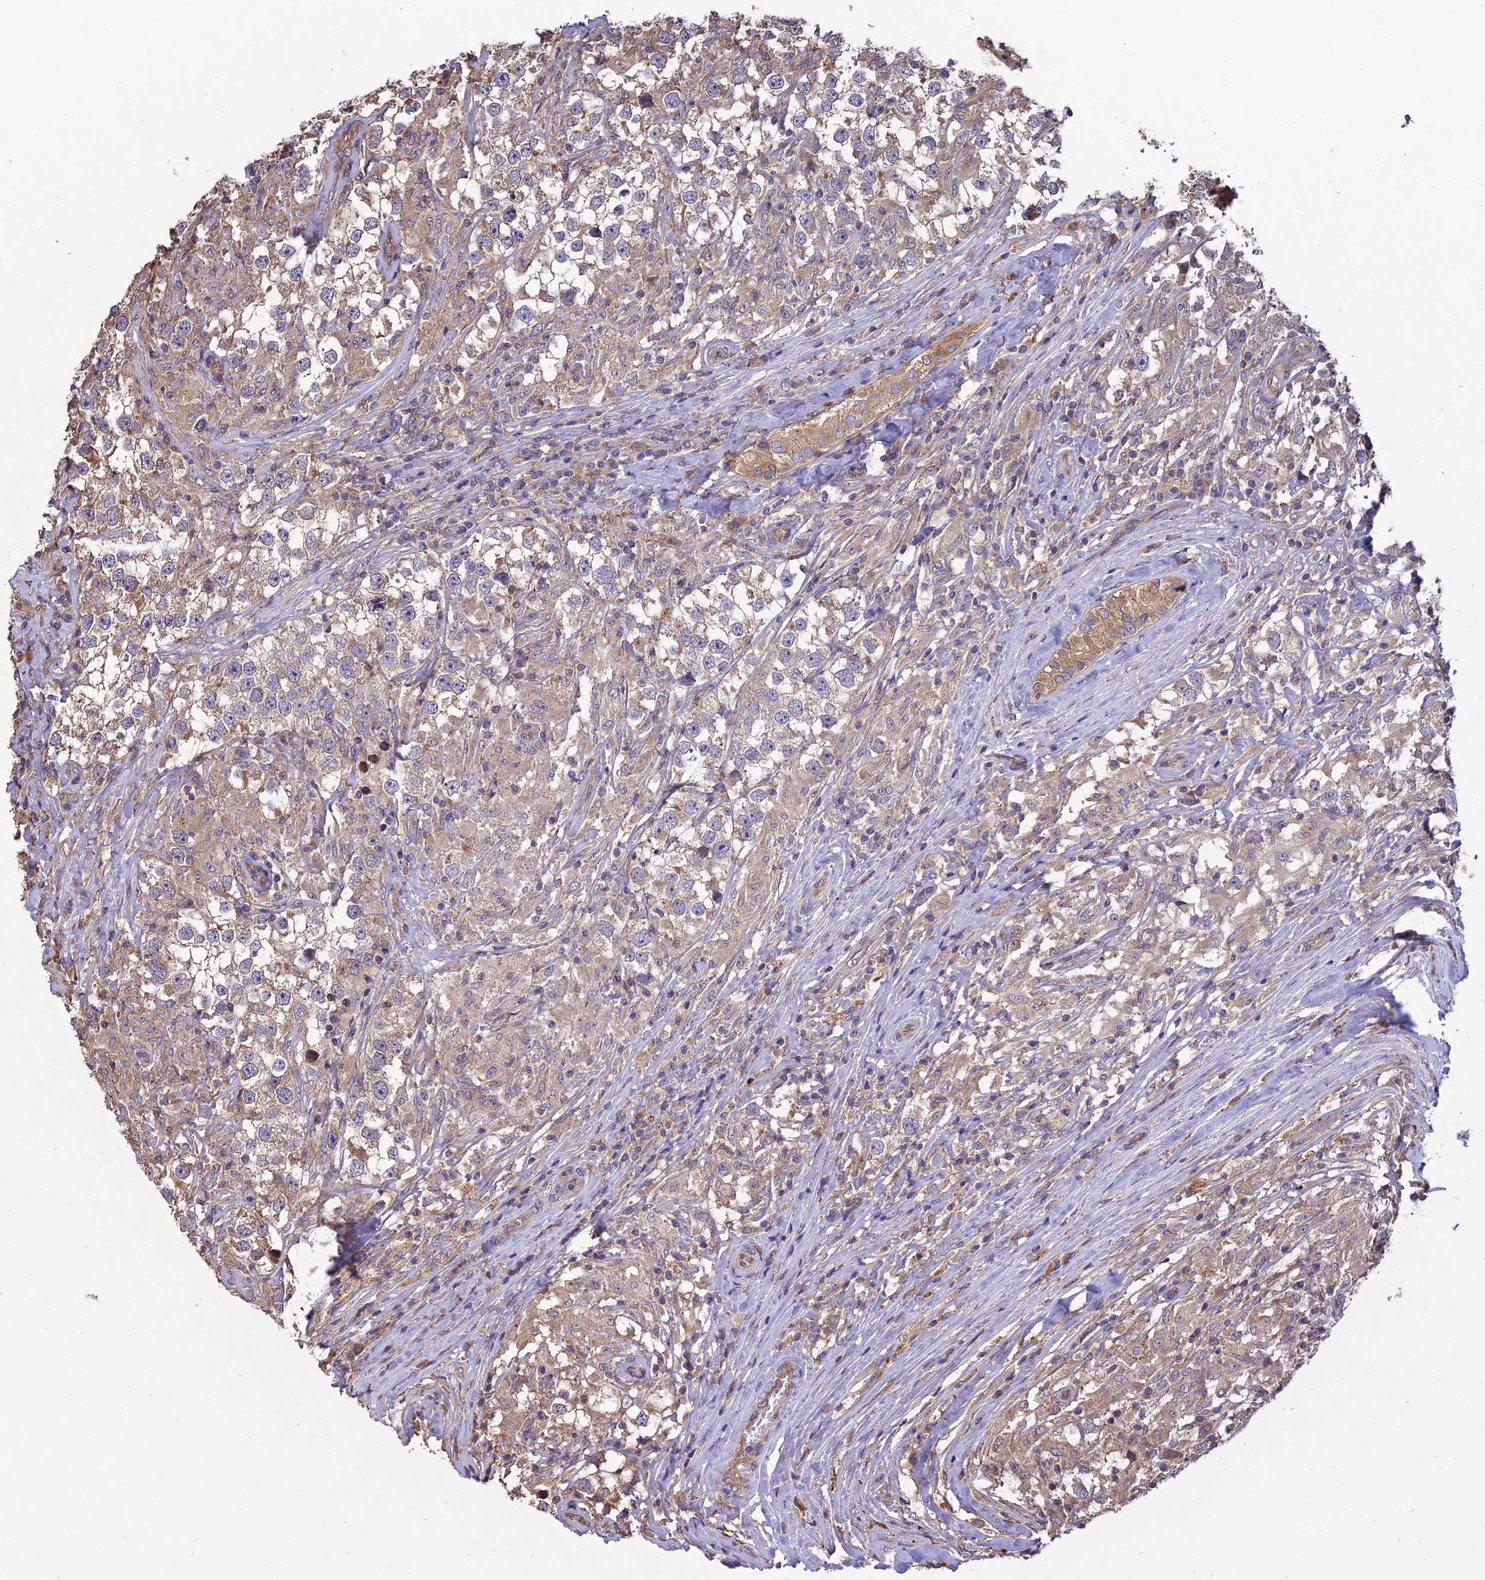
{"staining": {"intensity": "weak", "quantity": "<25%", "location": "cytoplasmic/membranous"}, "tissue": "testis cancer", "cell_type": "Tumor cells", "image_type": "cancer", "snomed": [{"axis": "morphology", "description": "Seminoma, NOS"}, {"axis": "topography", "description": "Testis"}], "caption": "An immunohistochemistry (IHC) micrograph of testis cancer (seminoma) is shown. There is no staining in tumor cells of testis cancer (seminoma). The staining was performed using DAB to visualize the protein expression in brown, while the nuclei were stained in blue with hematoxylin (Magnification: 20x).", "gene": "CHMP2A", "patient": {"sex": "male", "age": 46}}